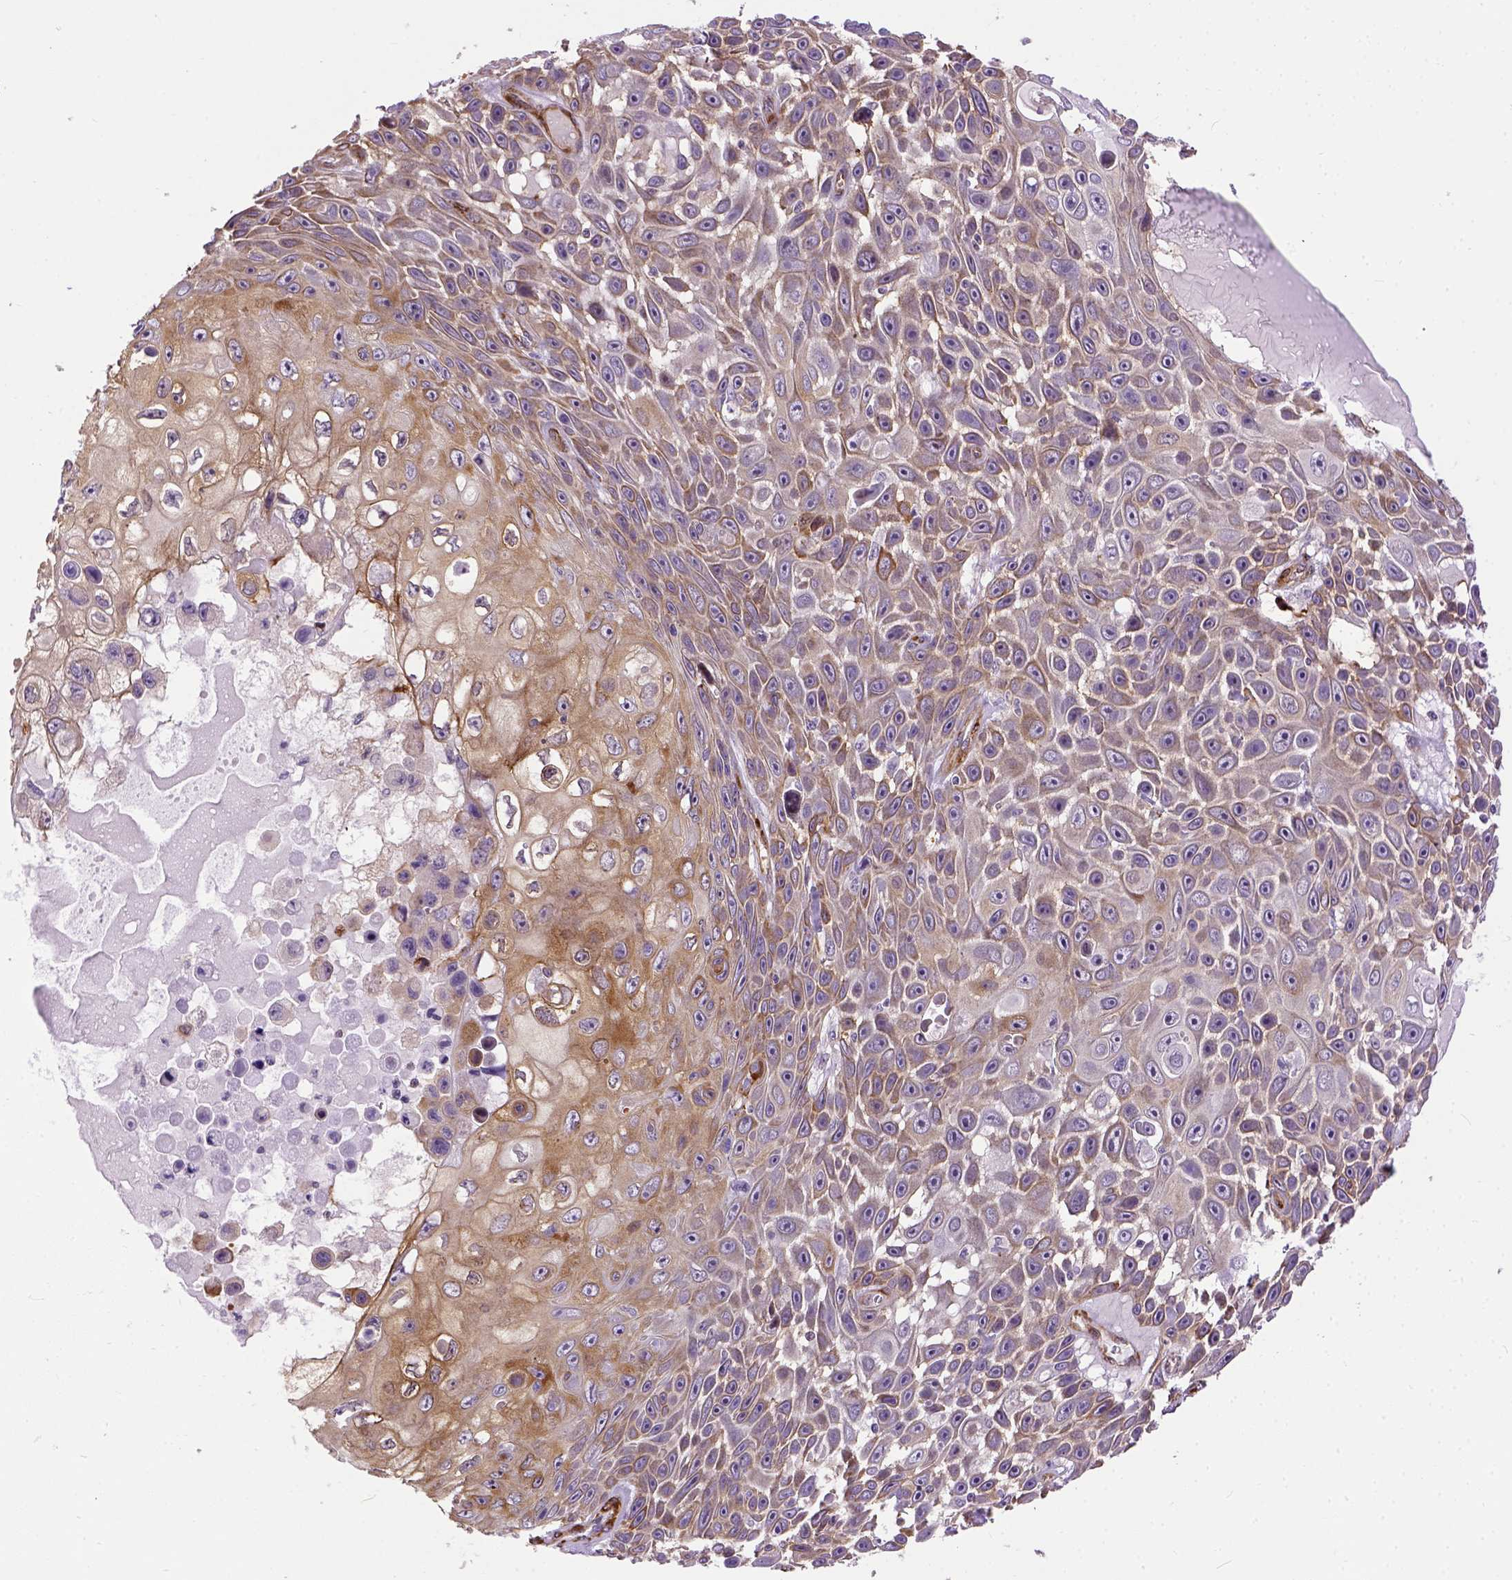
{"staining": {"intensity": "moderate", "quantity": ">75%", "location": "cytoplasmic/membranous"}, "tissue": "skin cancer", "cell_type": "Tumor cells", "image_type": "cancer", "snomed": [{"axis": "morphology", "description": "Squamous cell carcinoma, NOS"}, {"axis": "topography", "description": "Skin"}], "caption": "Immunohistochemical staining of skin cancer displays medium levels of moderate cytoplasmic/membranous protein expression in about >75% of tumor cells.", "gene": "KAZN", "patient": {"sex": "male", "age": 82}}